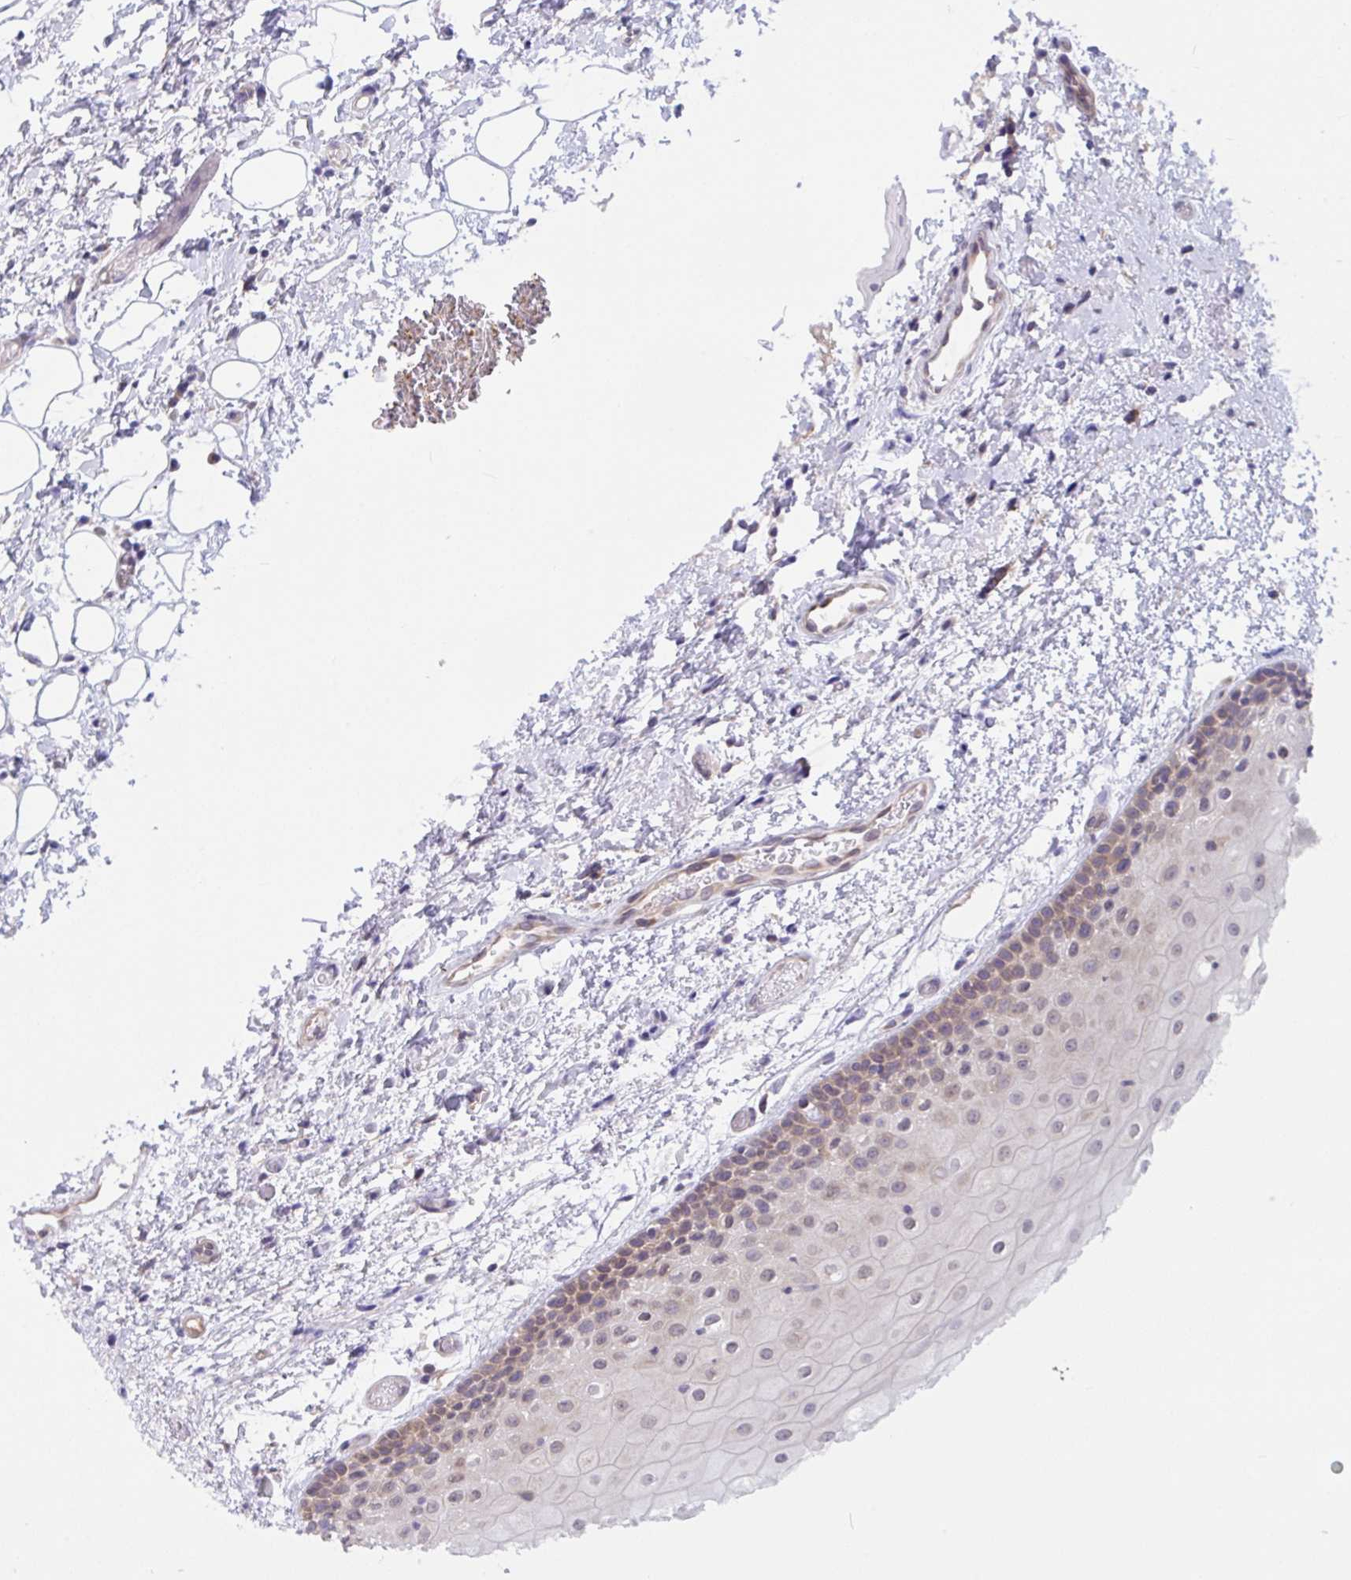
{"staining": {"intensity": "moderate", "quantity": "<25%", "location": "cytoplasmic/membranous"}, "tissue": "oral mucosa", "cell_type": "Squamous epithelial cells", "image_type": "normal", "snomed": [{"axis": "morphology", "description": "Normal tissue, NOS"}, {"axis": "topography", "description": "Oral tissue"}], "caption": "A low amount of moderate cytoplasmic/membranous staining is present in about <25% of squamous epithelial cells in normal oral mucosa.", "gene": "CAMLG", "patient": {"sex": "female", "age": 82}}